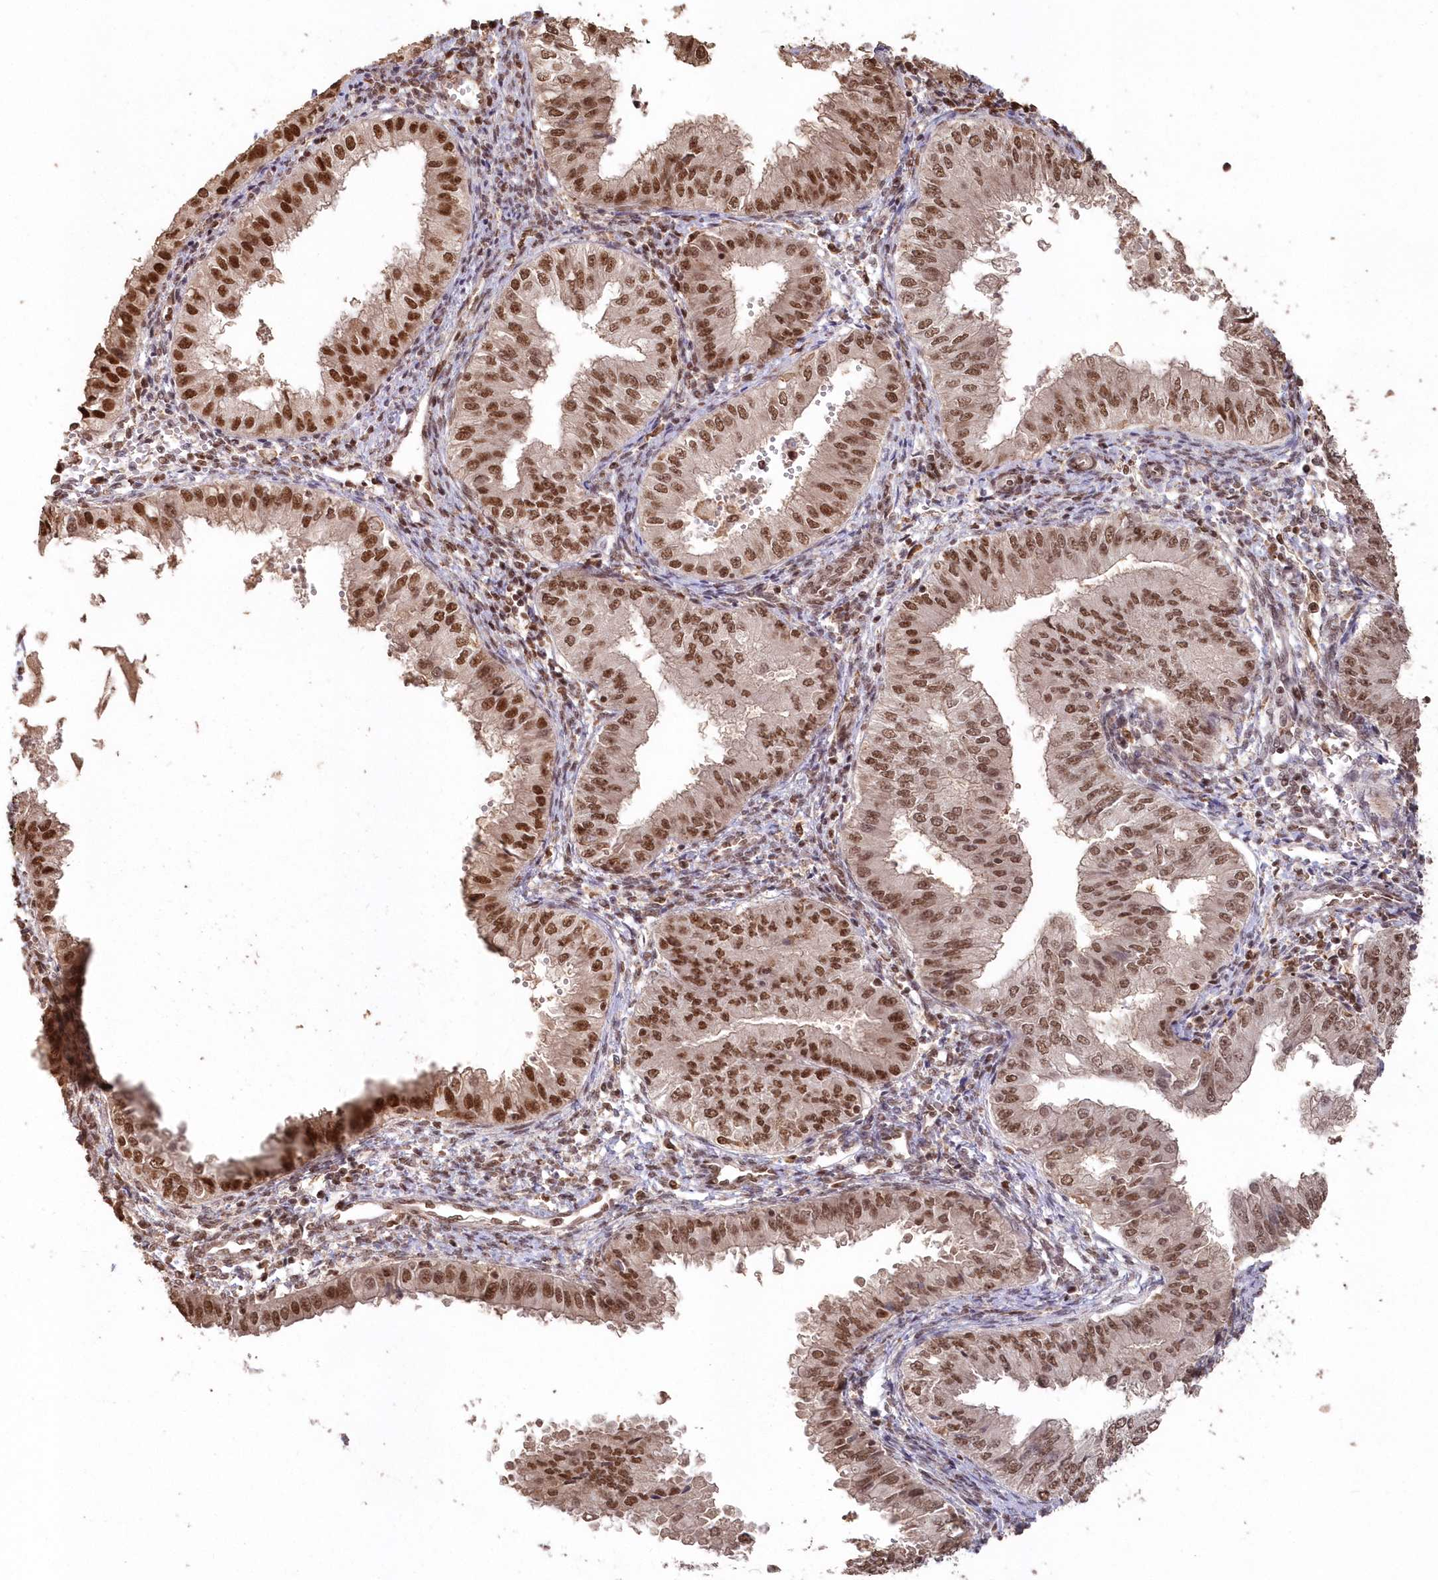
{"staining": {"intensity": "strong", "quantity": ">75%", "location": "nuclear"}, "tissue": "endometrial cancer", "cell_type": "Tumor cells", "image_type": "cancer", "snomed": [{"axis": "morphology", "description": "Normal tissue, NOS"}, {"axis": "morphology", "description": "Adenocarcinoma, NOS"}, {"axis": "topography", "description": "Endometrium"}], "caption": "There is high levels of strong nuclear staining in tumor cells of endometrial adenocarcinoma, as demonstrated by immunohistochemical staining (brown color).", "gene": "PDS5A", "patient": {"sex": "female", "age": 53}}